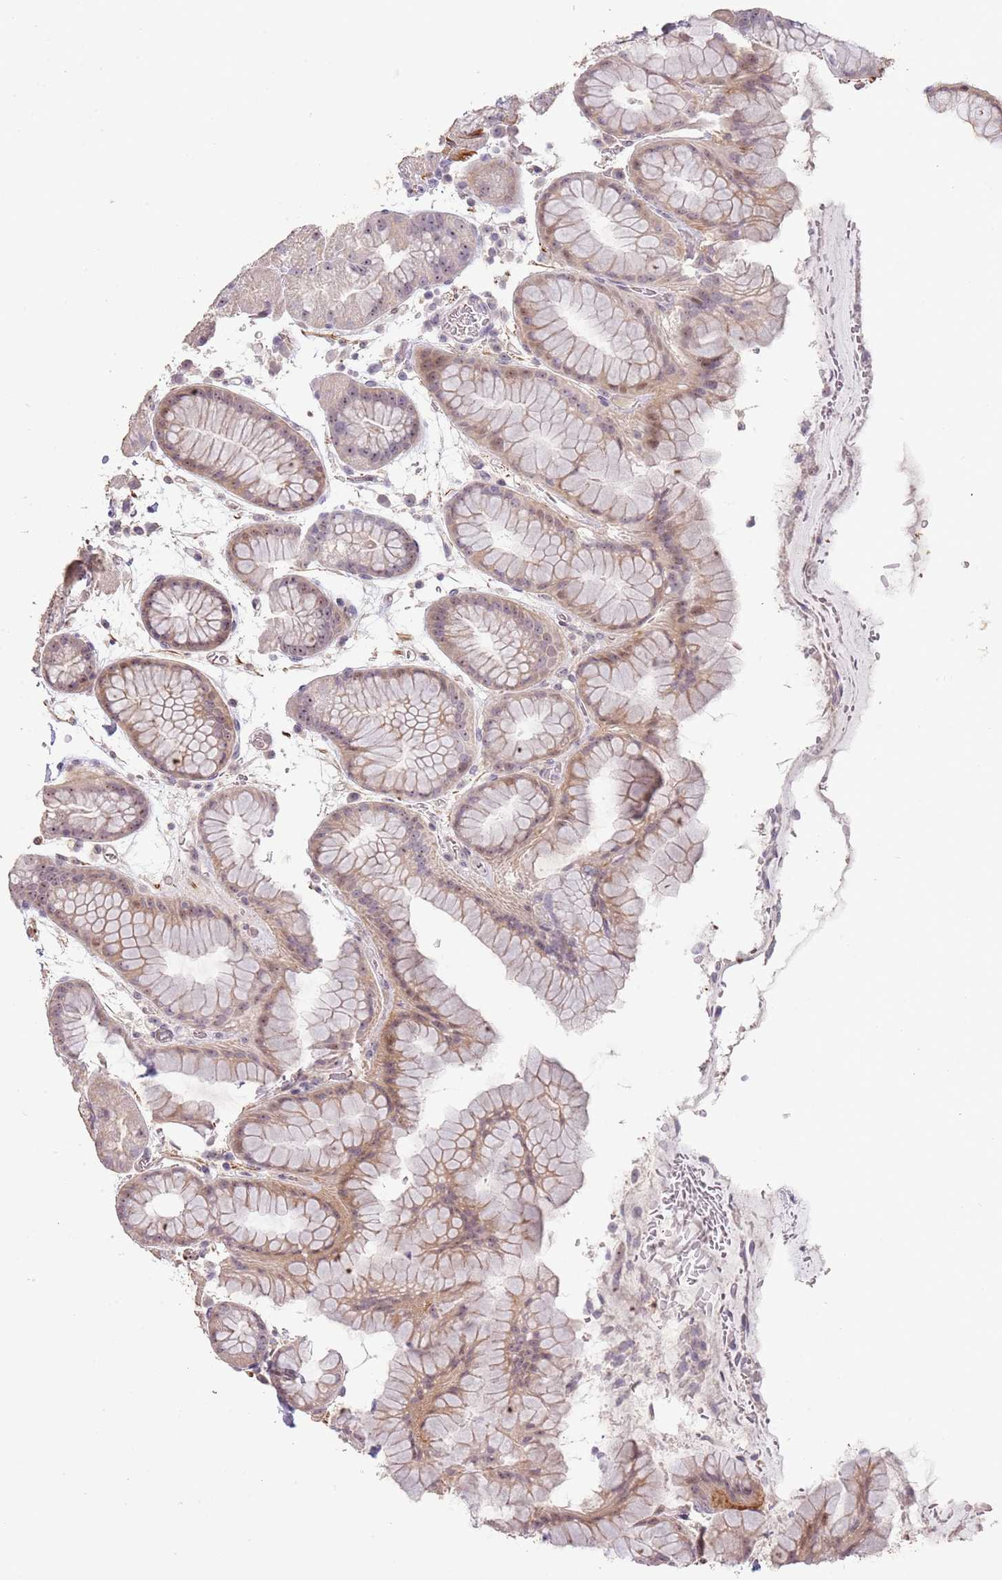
{"staining": {"intensity": "negative", "quantity": "none", "location": "none"}, "tissue": "stomach", "cell_type": "Glandular cells", "image_type": "normal", "snomed": [{"axis": "morphology", "description": "Normal tissue, NOS"}, {"axis": "topography", "description": "Stomach, upper"}, {"axis": "topography", "description": "Stomach, lower"}], "caption": "Image shows no significant protein positivity in glandular cells of unremarkable stomach. (DAB immunohistochemistry visualized using brightfield microscopy, high magnification).", "gene": "ADTRP", "patient": {"sex": "male", "age": 67}}